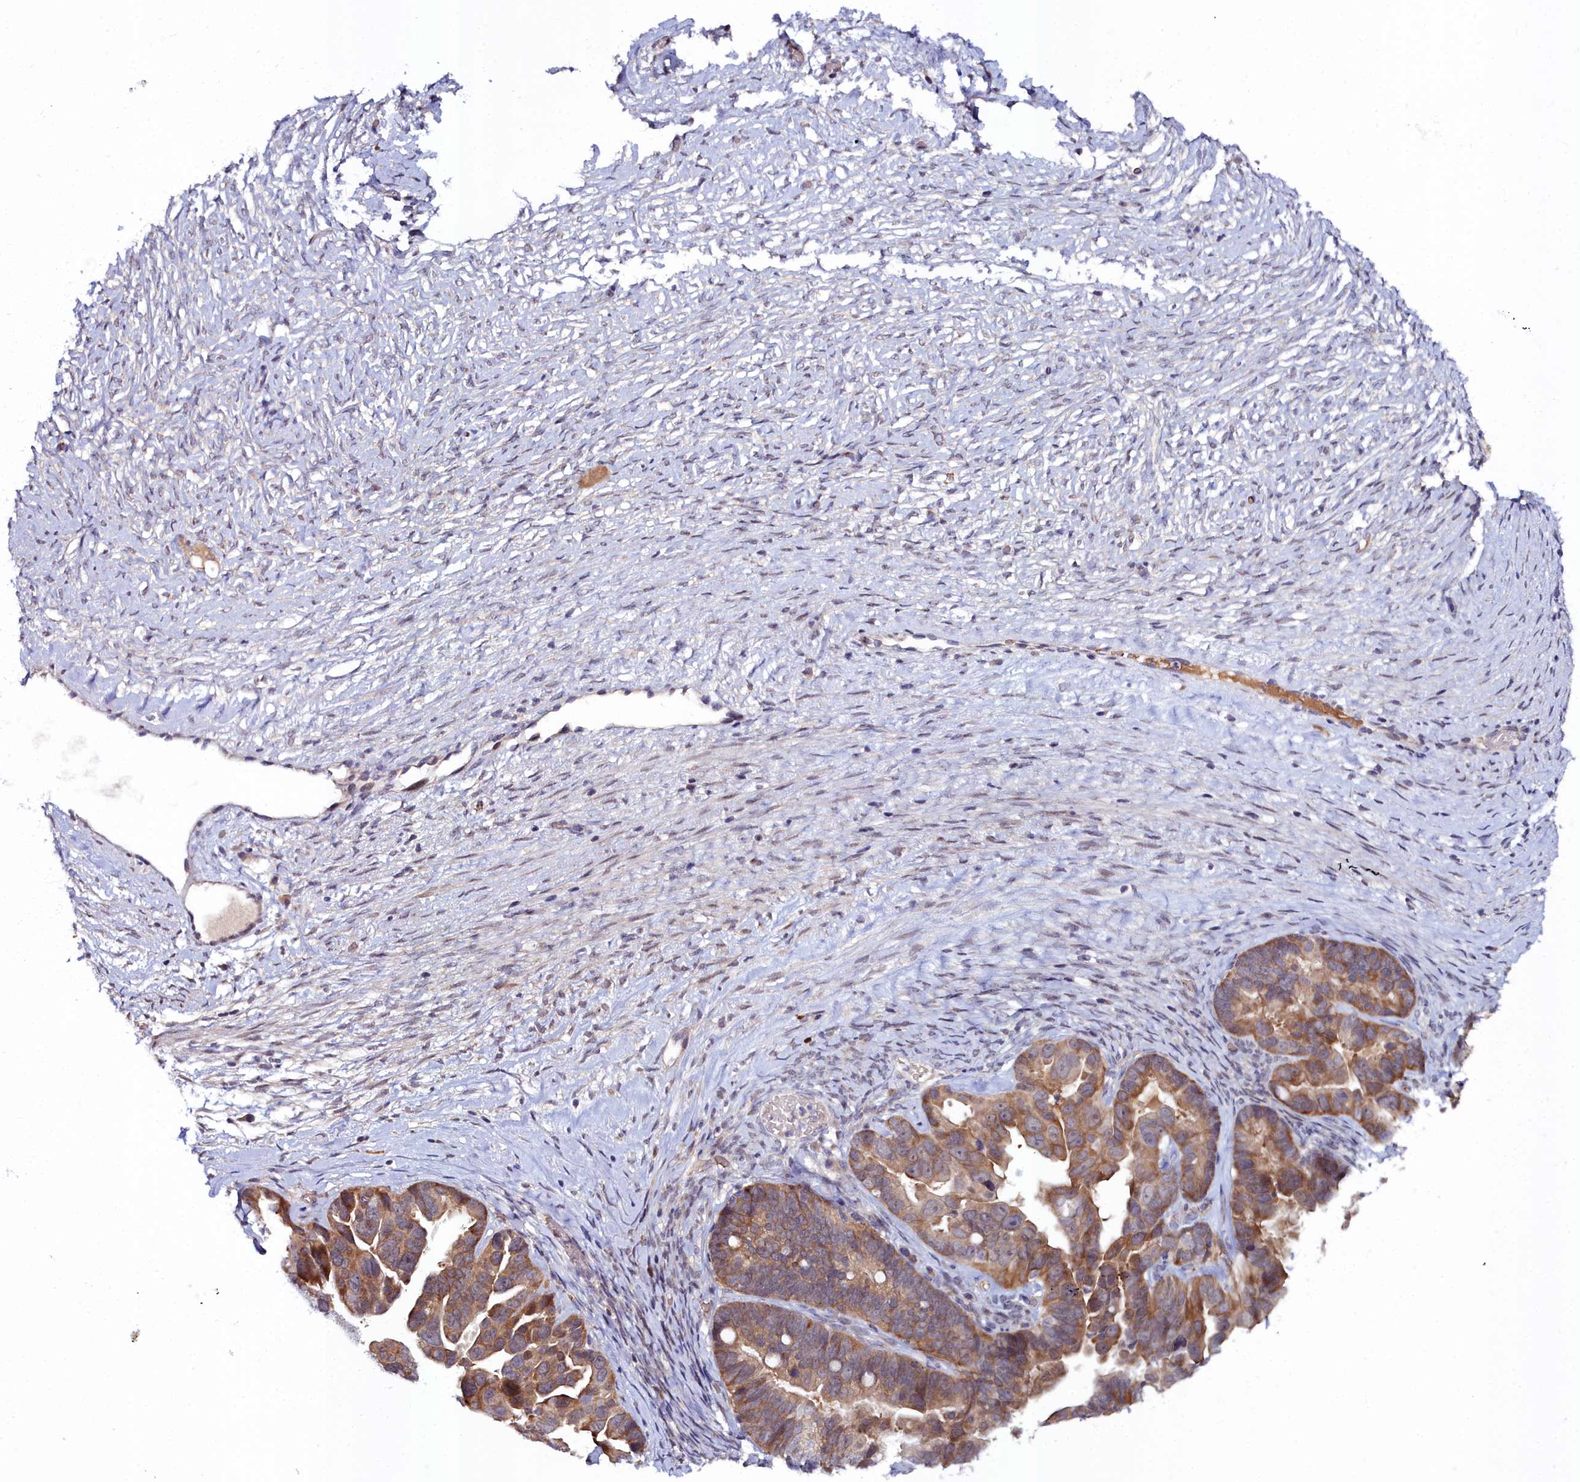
{"staining": {"intensity": "moderate", "quantity": ">75%", "location": "cytoplasmic/membranous"}, "tissue": "ovarian cancer", "cell_type": "Tumor cells", "image_type": "cancer", "snomed": [{"axis": "morphology", "description": "Cystadenocarcinoma, serous, NOS"}, {"axis": "topography", "description": "Ovary"}], "caption": "Immunohistochemistry micrograph of human ovarian cancer stained for a protein (brown), which demonstrates medium levels of moderate cytoplasmic/membranous expression in approximately >75% of tumor cells.", "gene": "KCTD18", "patient": {"sex": "female", "age": 56}}